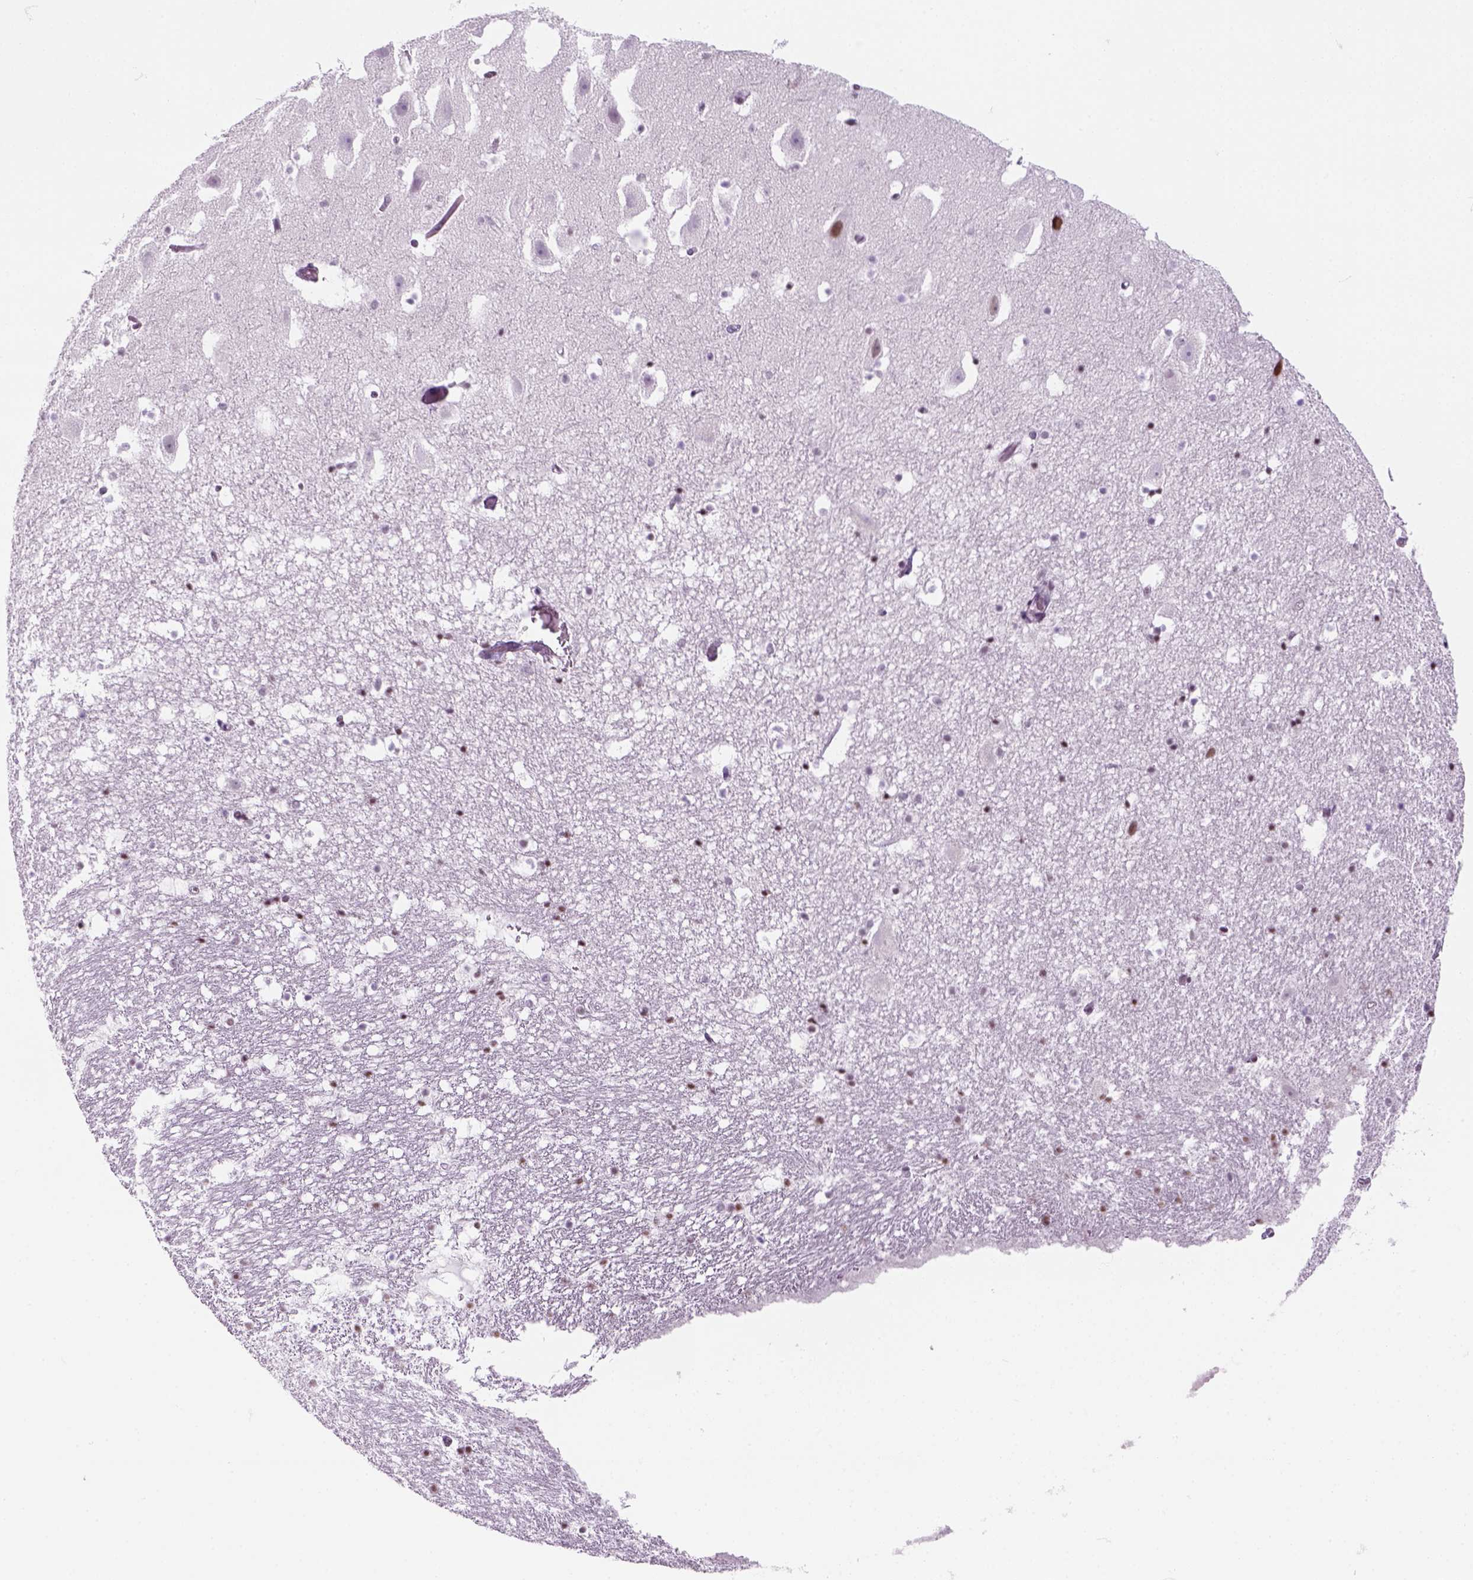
{"staining": {"intensity": "negative", "quantity": "none", "location": "none"}, "tissue": "hippocampus", "cell_type": "Glial cells", "image_type": "normal", "snomed": [{"axis": "morphology", "description": "Normal tissue, NOS"}, {"axis": "topography", "description": "Hippocampus"}], "caption": "Hippocampus was stained to show a protein in brown. There is no significant positivity in glial cells. Nuclei are stained in blue.", "gene": "ZNF865", "patient": {"sex": "male", "age": 26}}